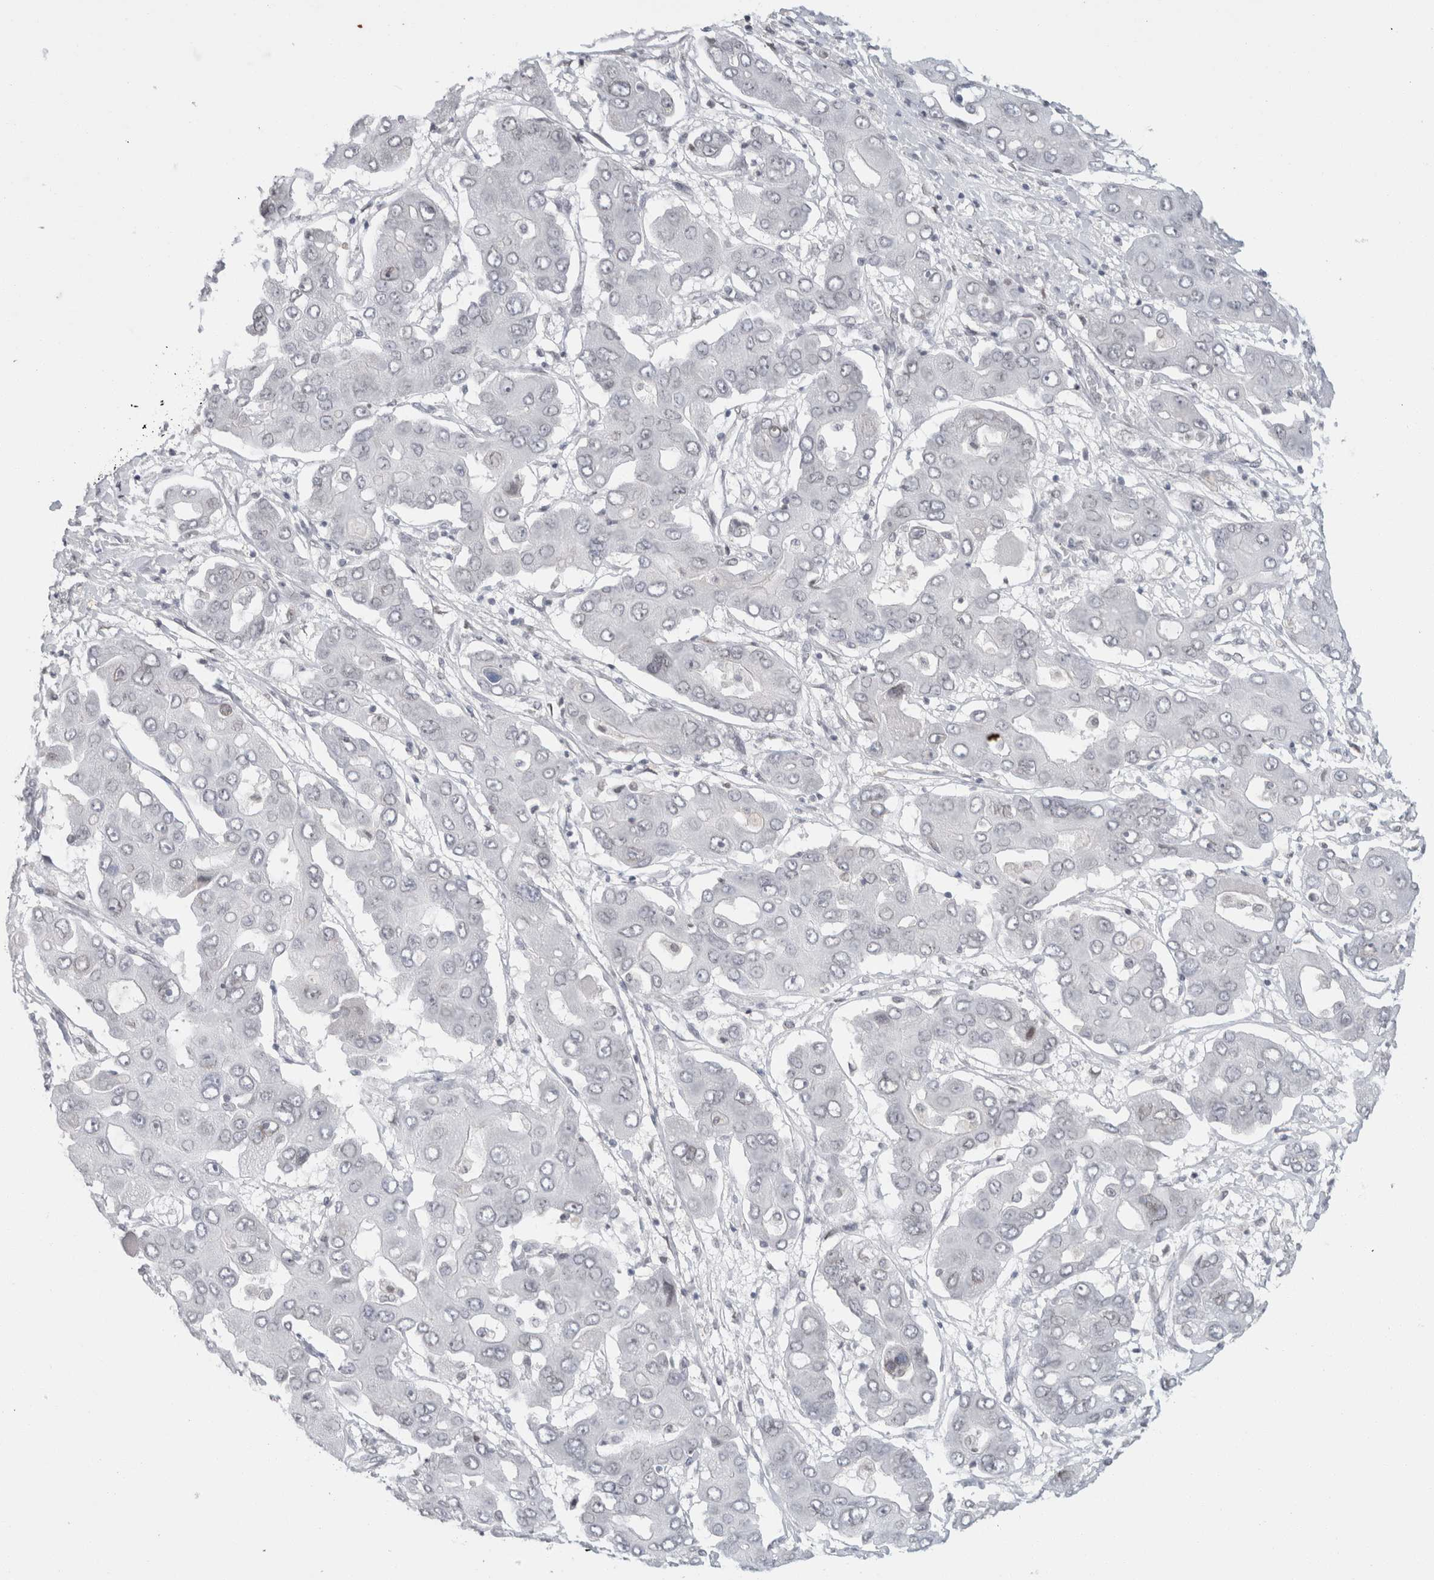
{"staining": {"intensity": "negative", "quantity": "none", "location": "none"}, "tissue": "liver cancer", "cell_type": "Tumor cells", "image_type": "cancer", "snomed": [{"axis": "morphology", "description": "Cholangiocarcinoma"}, {"axis": "topography", "description": "Liver"}], "caption": "Cholangiocarcinoma (liver) was stained to show a protein in brown. There is no significant staining in tumor cells.", "gene": "ZNF770", "patient": {"sex": "male", "age": 67}}